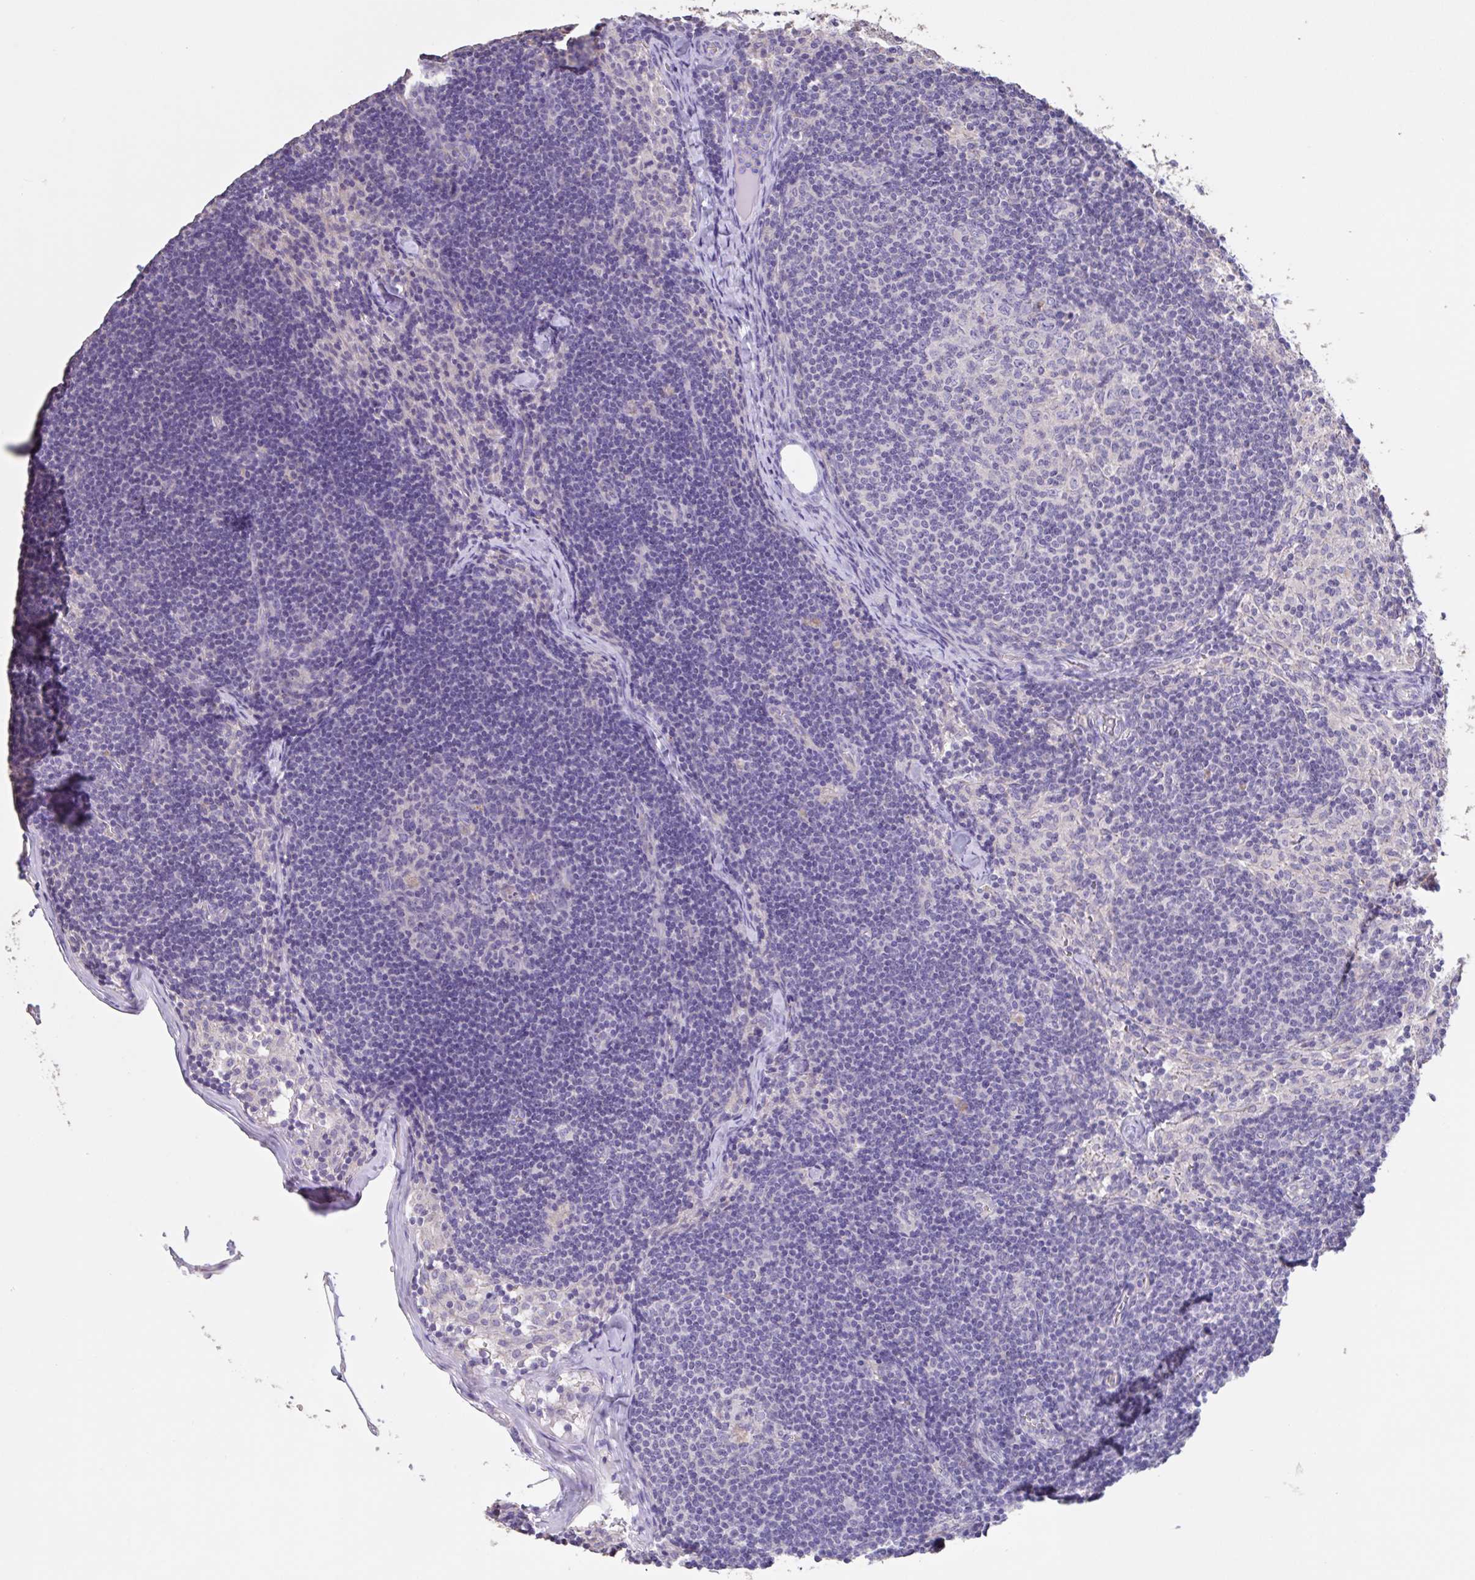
{"staining": {"intensity": "negative", "quantity": "none", "location": "none"}, "tissue": "lymph node", "cell_type": "Germinal center cells", "image_type": "normal", "snomed": [{"axis": "morphology", "description": "Normal tissue, NOS"}, {"axis": "topography", "description": "Lymph node"}], "caption": "Lymph node stained for a protein using immunohistochemistry reveals no positivity germinal center cells.", "gene": "CHMP5", "patient": {"sex": "female", "age": 31}}